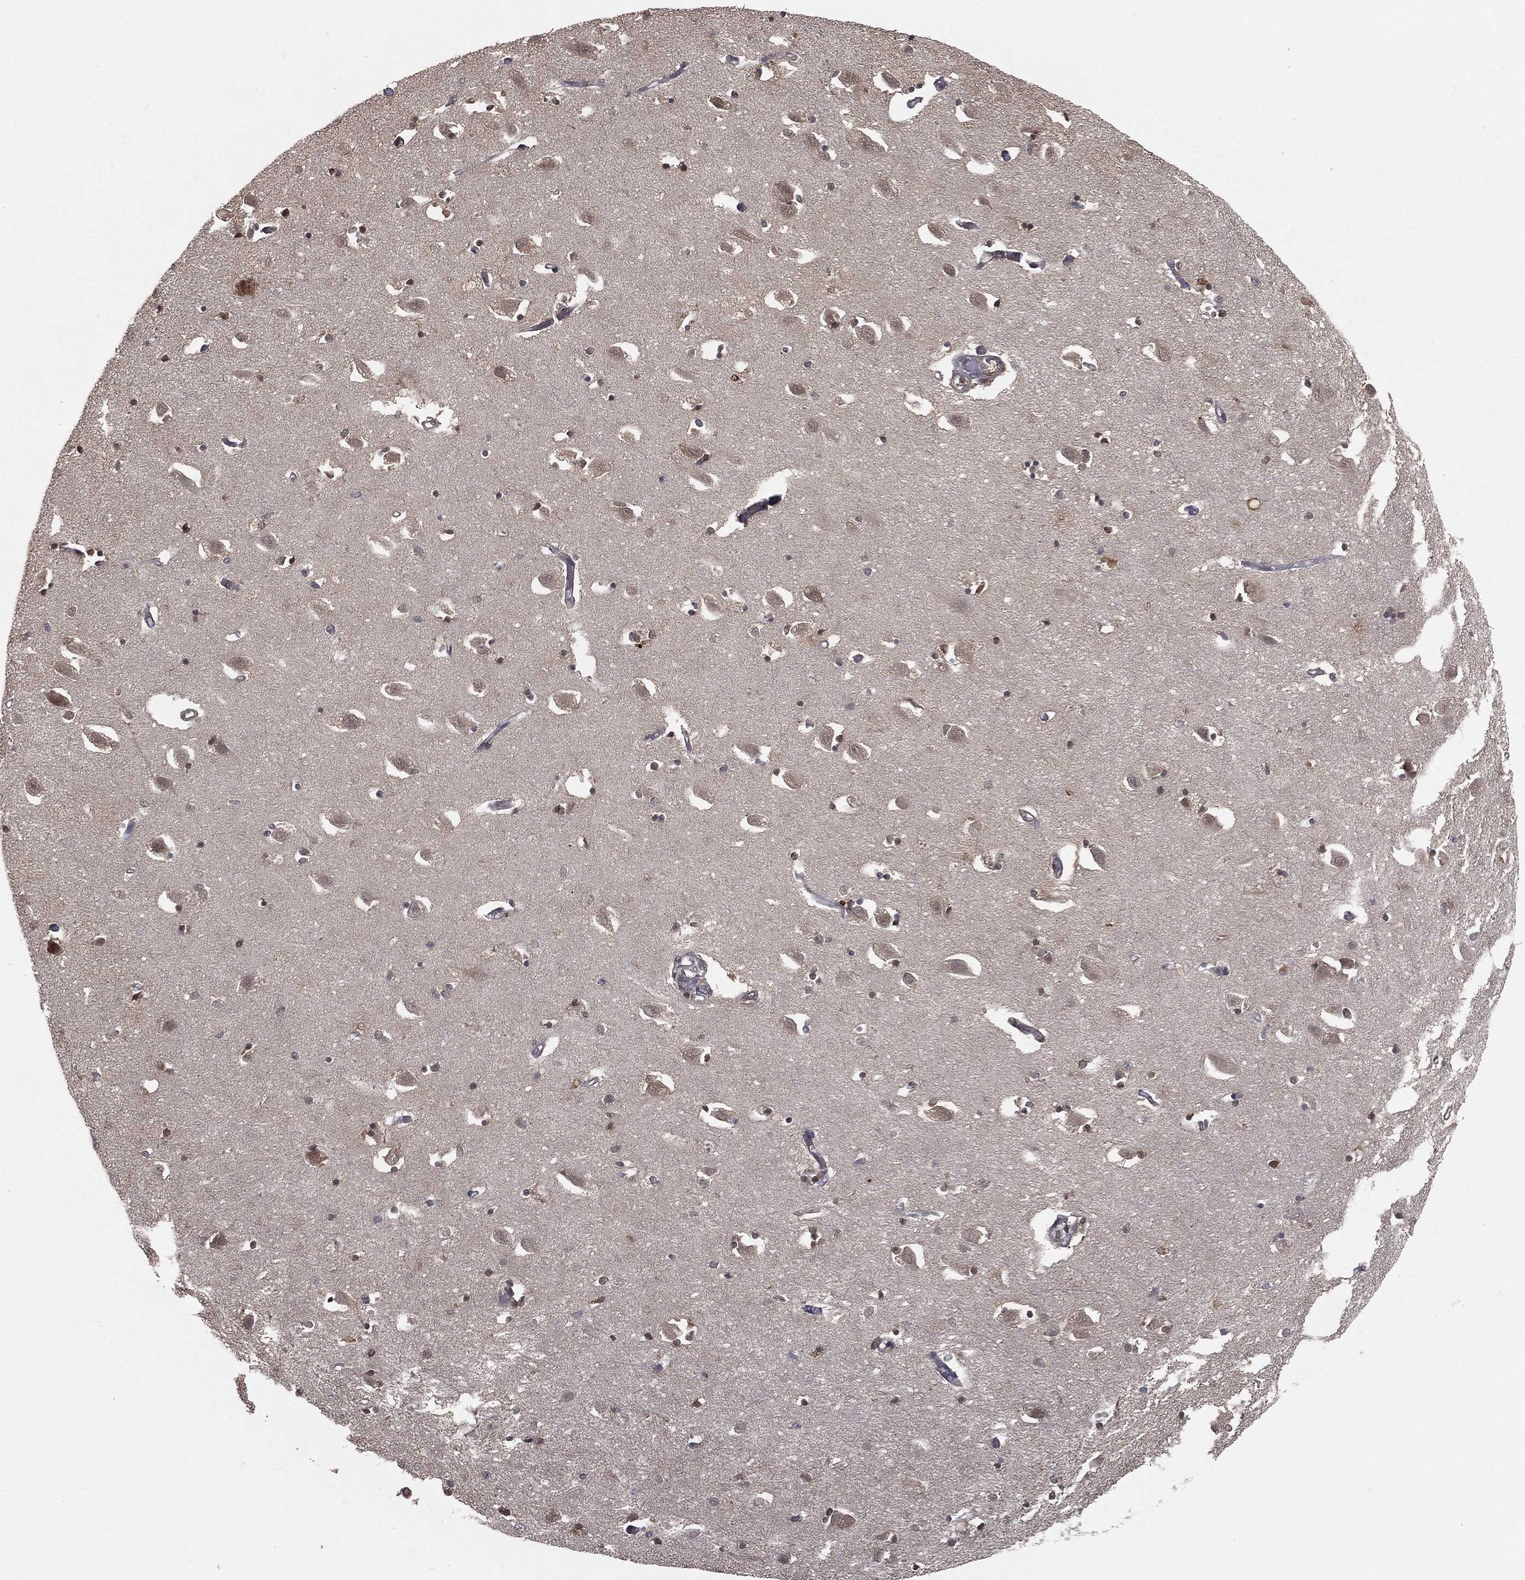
{"staining": {"intensity": "moderate", "quantity": "<25%", "location": "nuclear"}, "tissue": "hippocampus", "cell_type": "Glial cells", "image_type": "normal", "snomed": [{"axis": "morphology", "description": "Normal tissue, NOS"}, {"axis": "topography", "description": "Lateral ventricle wall"}, {"axis": "topography", "description": "Hippocampus"}], "caption": "Moderate nuclear staining is present in about <25% of glial cells in normal hippocampus. The staining was performed using DAB (3,3'-diaminobenzidine) to visualize the protein expression in brown, while the nuclei were stained in blue with hematoxylin (Magnification: 20x).", "gene": "FBXO7", "patient": {"sex": "female", "age": 63}}